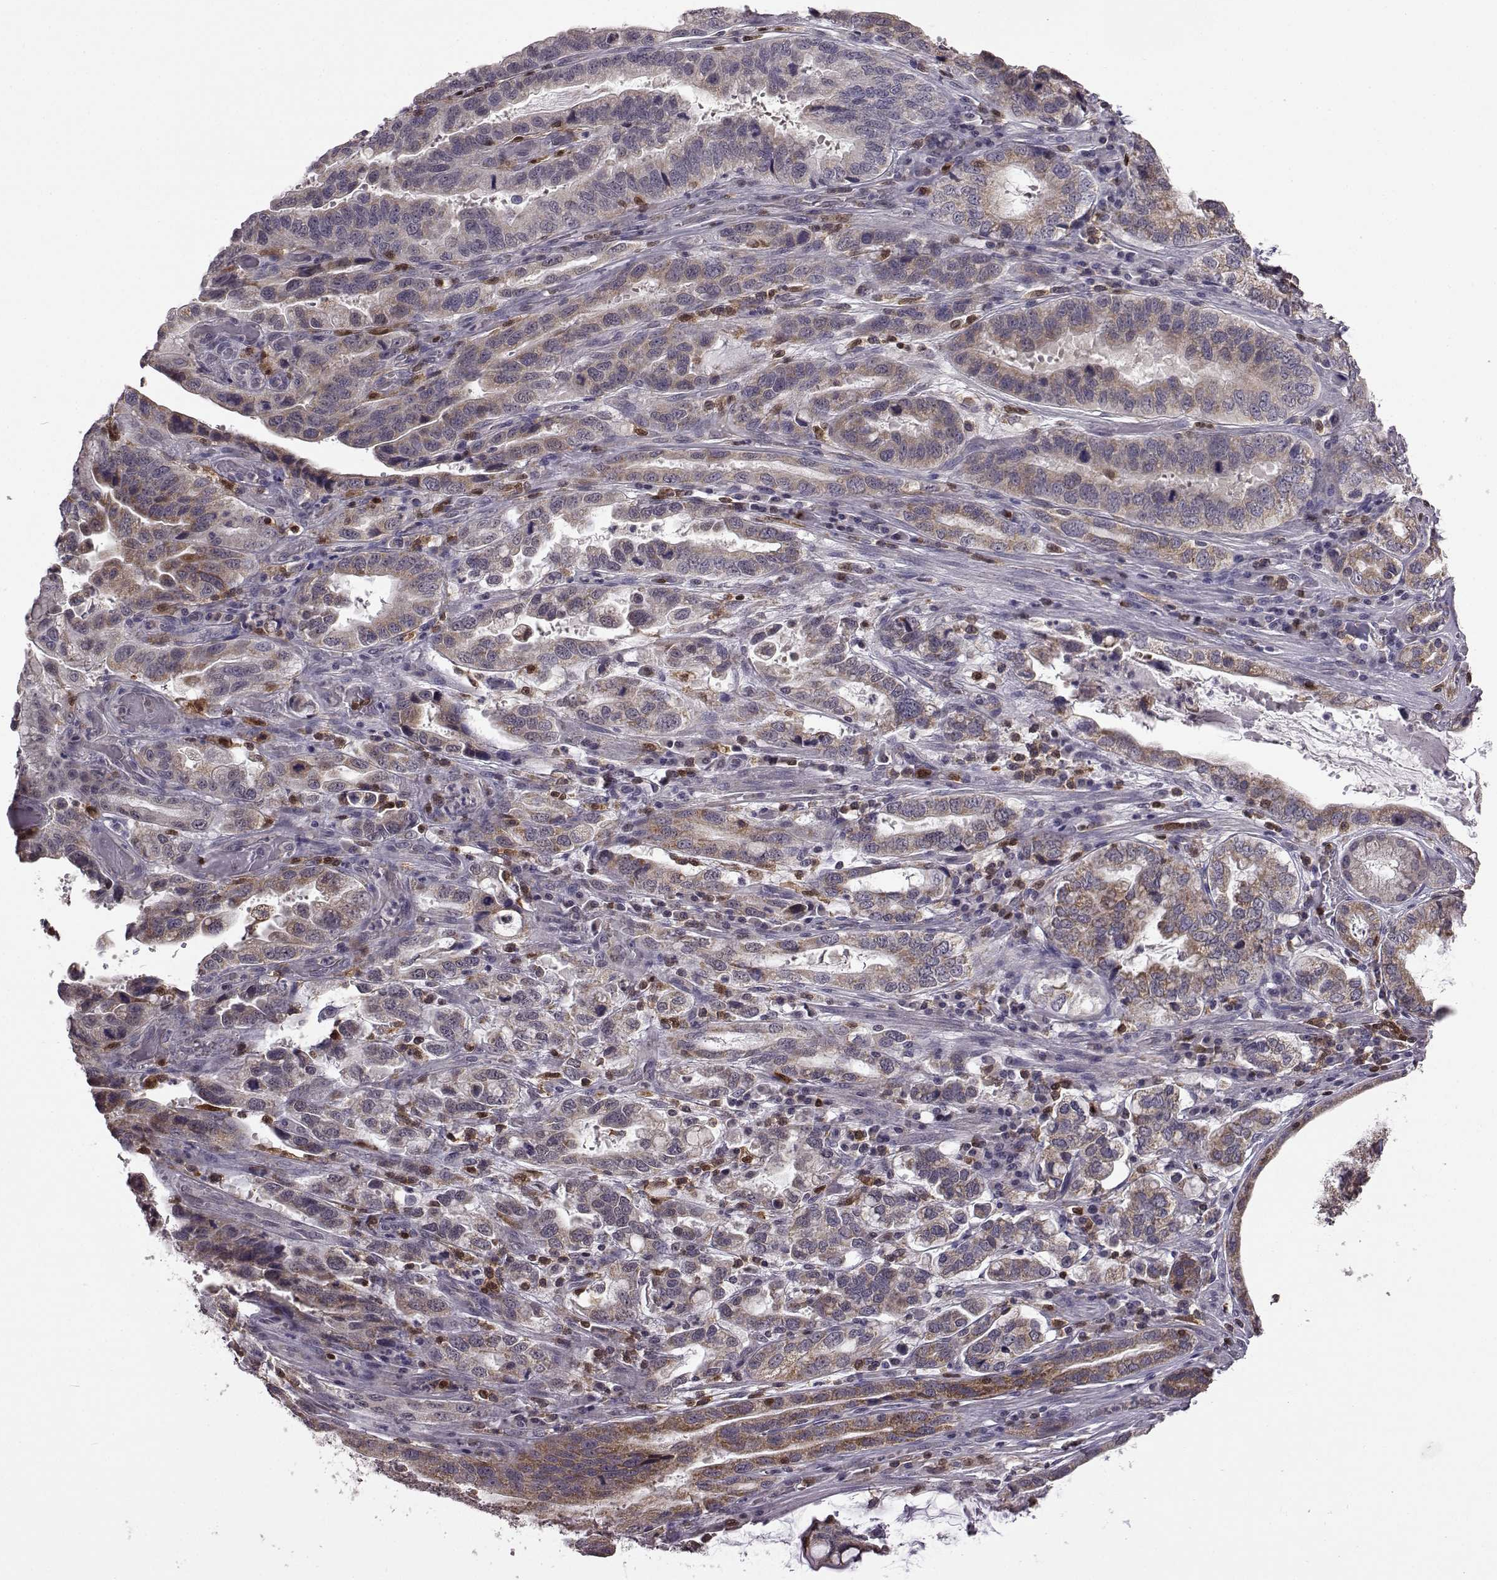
{"staining": {"intensity": "moderate", "quantity": "25%-75%", "location": "cytoplasmic/membranous"}, "tissue": "stomach cancer", "cell_type": "Tumor cells", "image_type": "cancer", "snomed": [{"axis": "morphology", "description": "Adenocarcinoma, NOS"}, {"axis": "topography", "description": "Stomach, lower"}], "caption": "Stomach cancer (adenocarcinoma) stained for a protein (brown) demonstrates moderate cytoplasmic/membranous positive positivity in about 25%-75% of tumor cells.", "gene": "DOK2", "patient": {"sex": "female", "age": 76}}